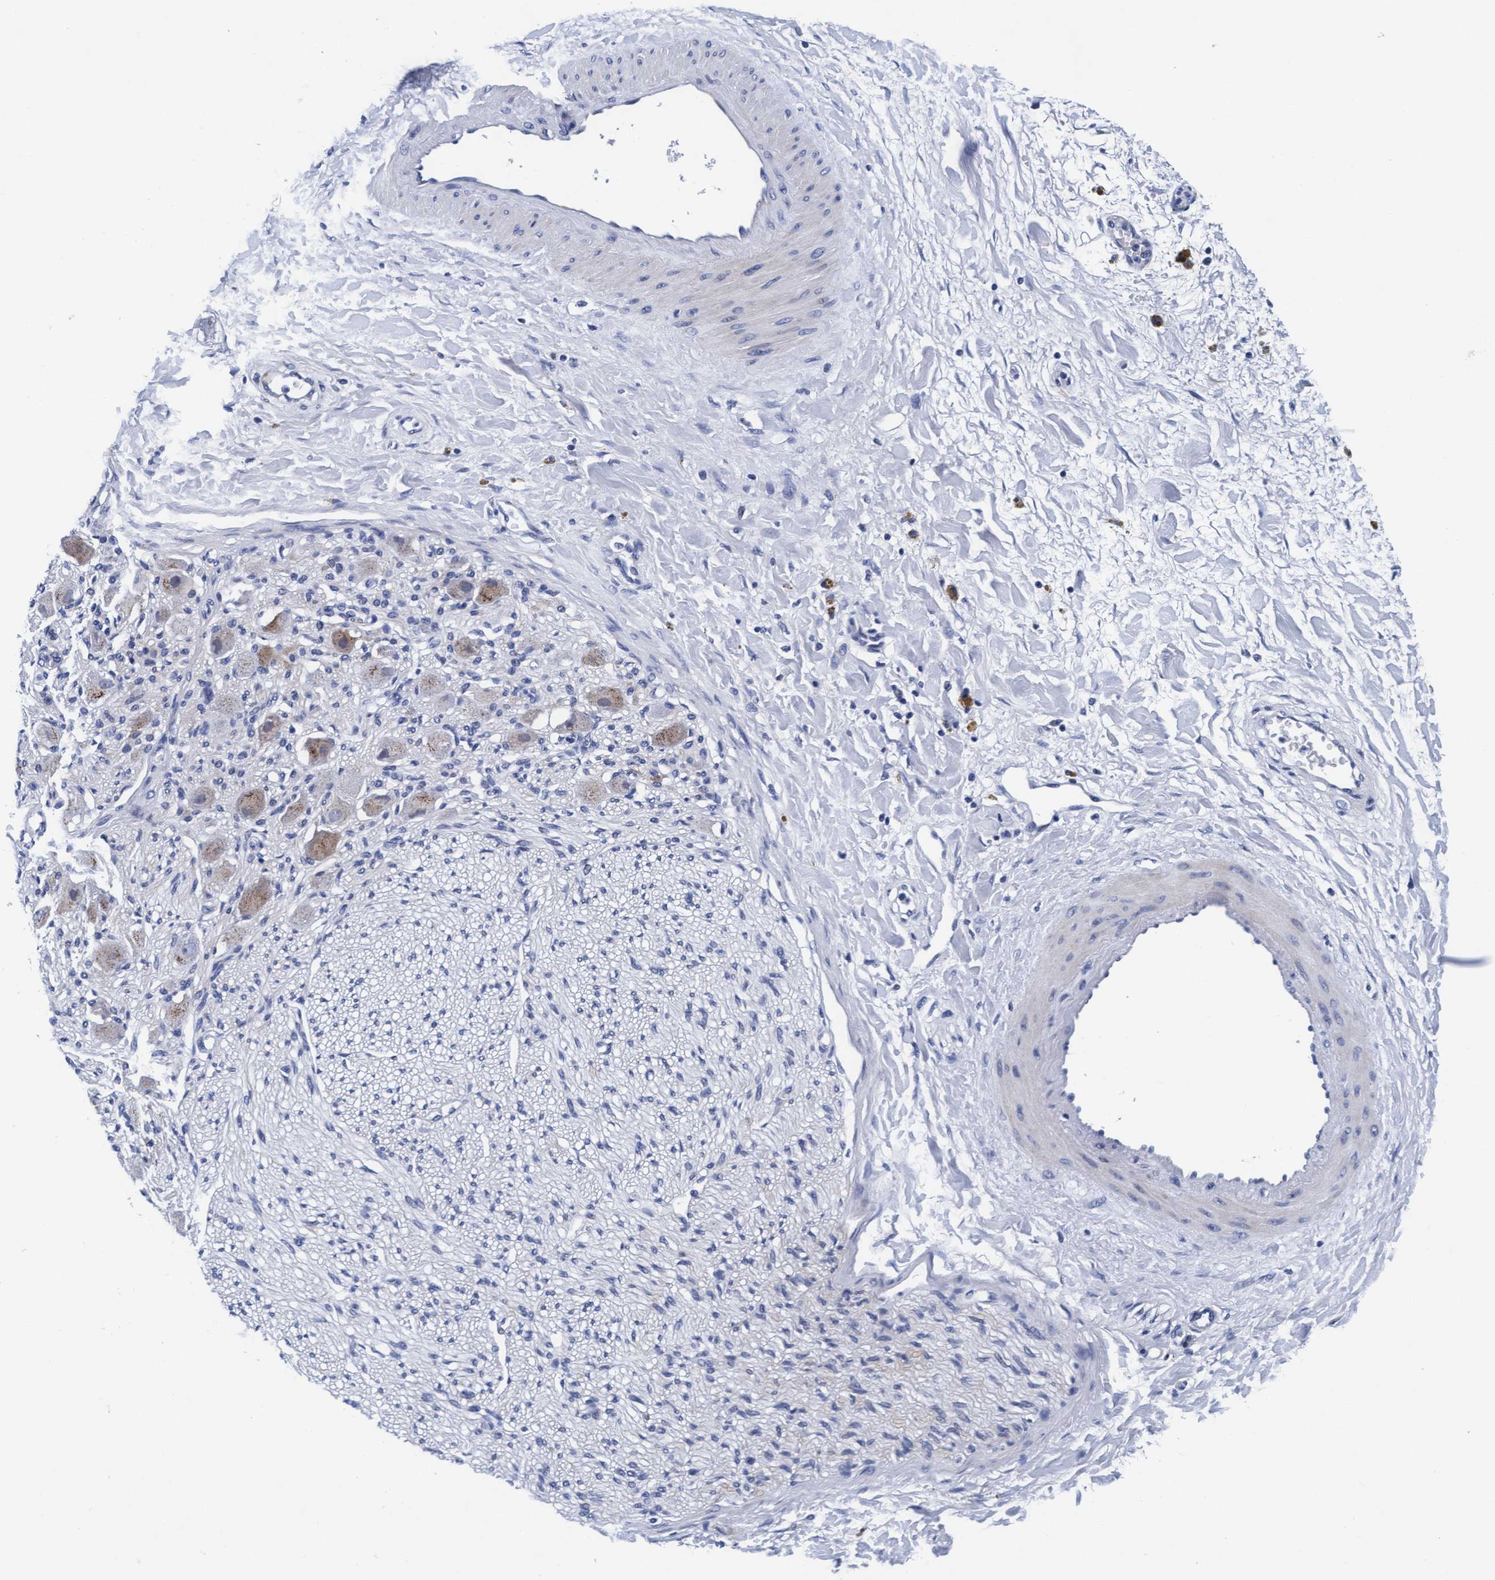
{"staining": {"intensity": "negative", "quantity": "none", "location": "none"}, "tissue": "adipose tissue", "cell_type": "Adipocytes", "image_type": "normal", "snomed": [{"axis": "morphology", "description": "Normal tissue, NOS"}, {"axis": "topography", "description": "Kidney"}, {"axis": "topography", "description": "Peripheral nerve tissue"}], "caption": "This is an immunohistochemistry histopathology image of unremarkable adipose tissue. There is no staining in adipocytes.", "gene": "ARSG", "patient": {"sex": "male", "age": 7}}